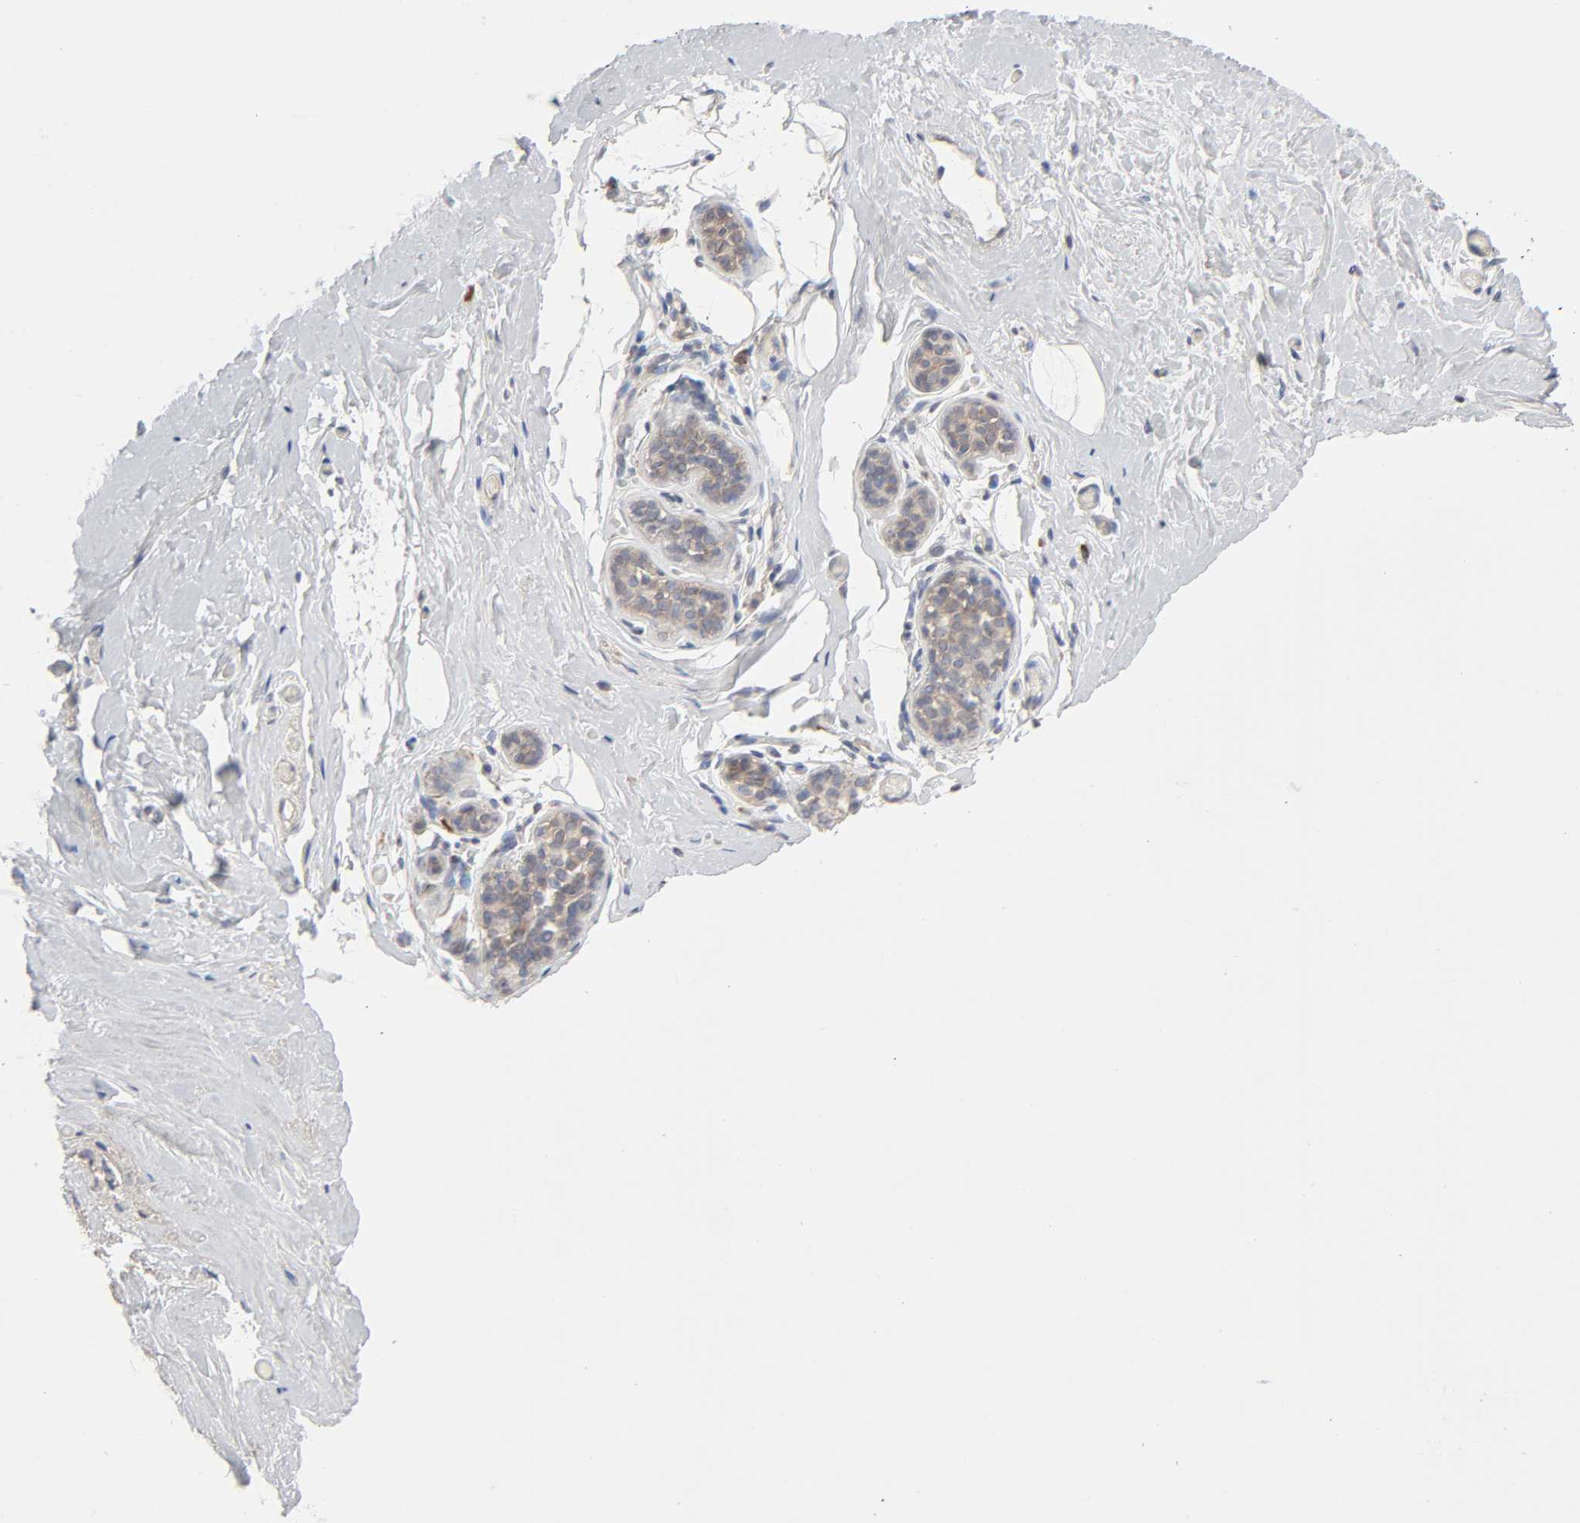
{"staining": {"intensity": "weak", "quantity": ">75%", "location": "cytoplasmic/membranous"}, "tissue": "breast", "cell_type": "Adipocytes", "image_type": "normal", "snomed": [{"axis": "morphology", "description": "Normal tissue, NOS"}, {"axis": "topography", "description": "Breast"}], "caption": "Protein analysis of unremarkable breast shows weak cytoplasmic/membranous positivity in about >75% of adipocytes.", "gene": "IL4R", "patient": {"sex": "female", "age": 75}}